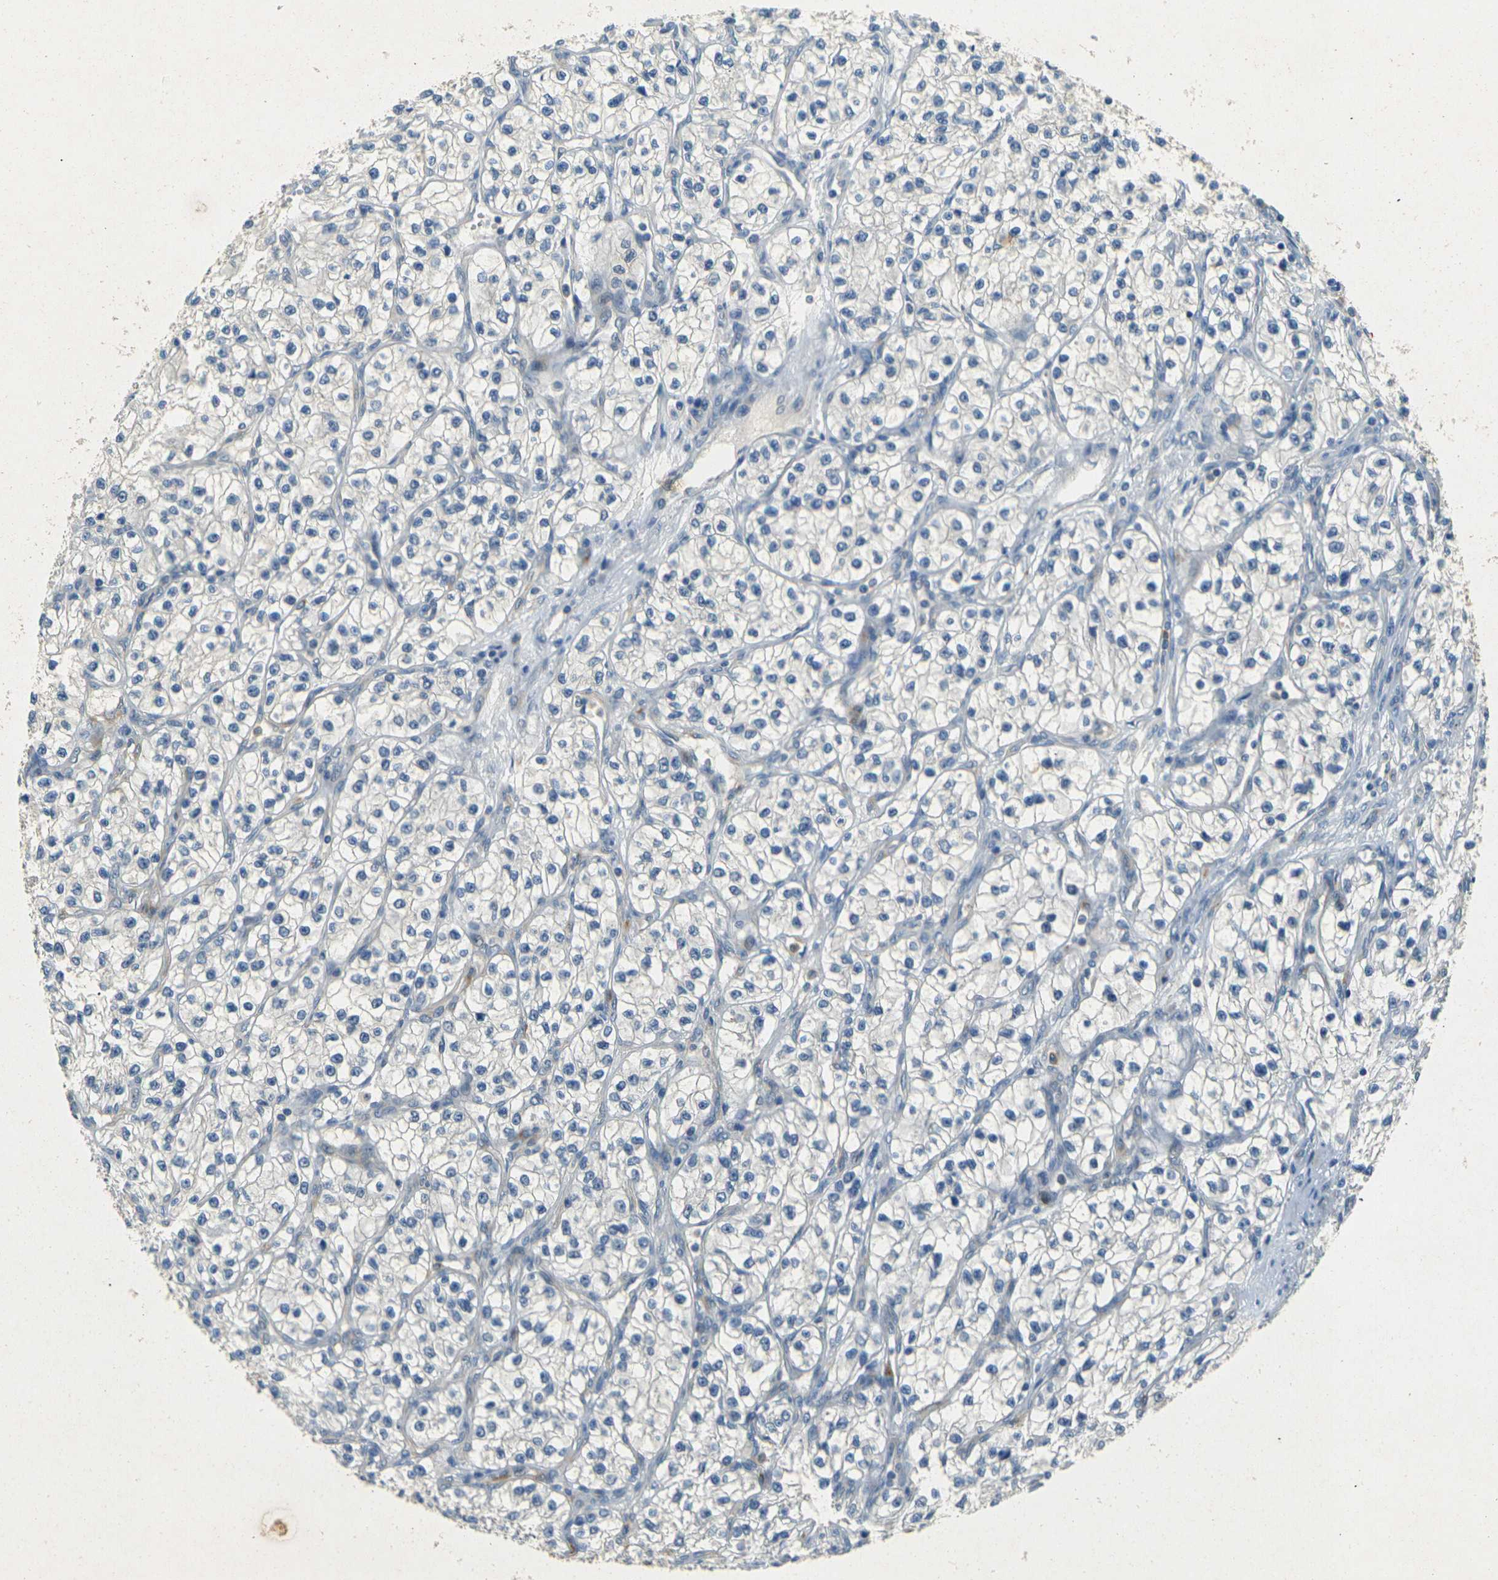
{"staining": {"intensity": "negative", "quantity": "none", "location": "none"}, "tissue": "renal cancer", "cell_type": "Tumor cells", "image_type": "cancer", "snomed": [{"axis": "morphology", "description": "Adenocarcinoma, NOS"}, {"axis": "topography", "description": "Kidney"}], "caption": "A high-resolution micrograph shows immunohistochemistry (IHC) staining of renal cancer, which shows no significant expression in tumor cells.", "gene": "SORT1", "patient": {"sex": "female", "age": 57}}